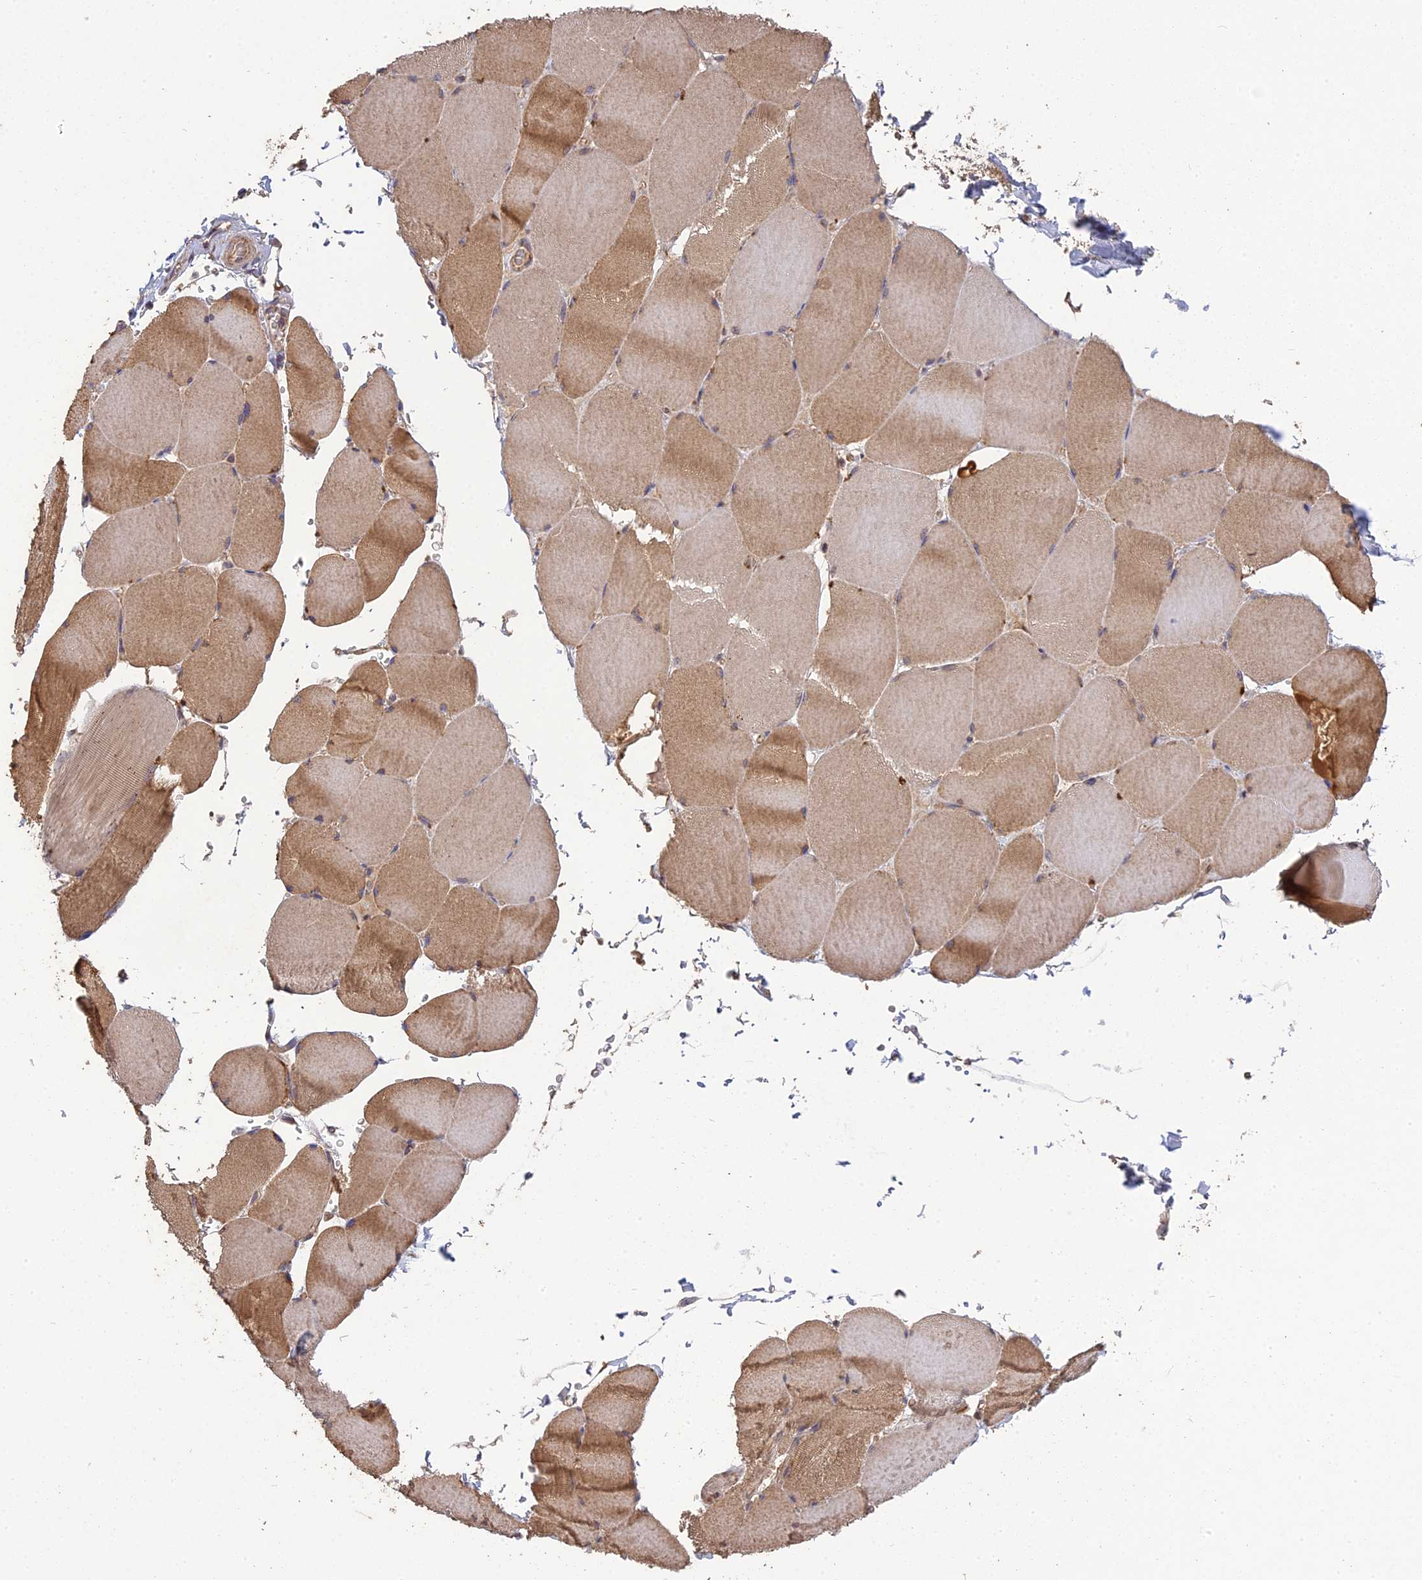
{"staining": {"intensity": "moderate", "quantity": "25%-75%", "location": "cytoplasmic/membranous"}, "tissue": "skeletal muscle", "cell_type": "Myocytes", "image_type": "normal", "snomed": [{"axis": "morphology", "description": "Normal tissue, NOS"}, {"axis": "topography", "description": "Skeletal muscle"}, {"axis": "topography", "description": "Head-Neck"}], "caption": "Skeletal muscle was stained to show a protein in brown. There is medium levels of moderate cytoplasmic/membranous expression in about 25%-75% of myocytes. The protein of interest is stained brown, and the nuclei are stained in blue (DAB (3,3'-diaminobenzidine) IHC with brightfield microscopy, high magnification).", "gene": "ARHGAP40", "patient": {"sex": "male", "age": 66}}